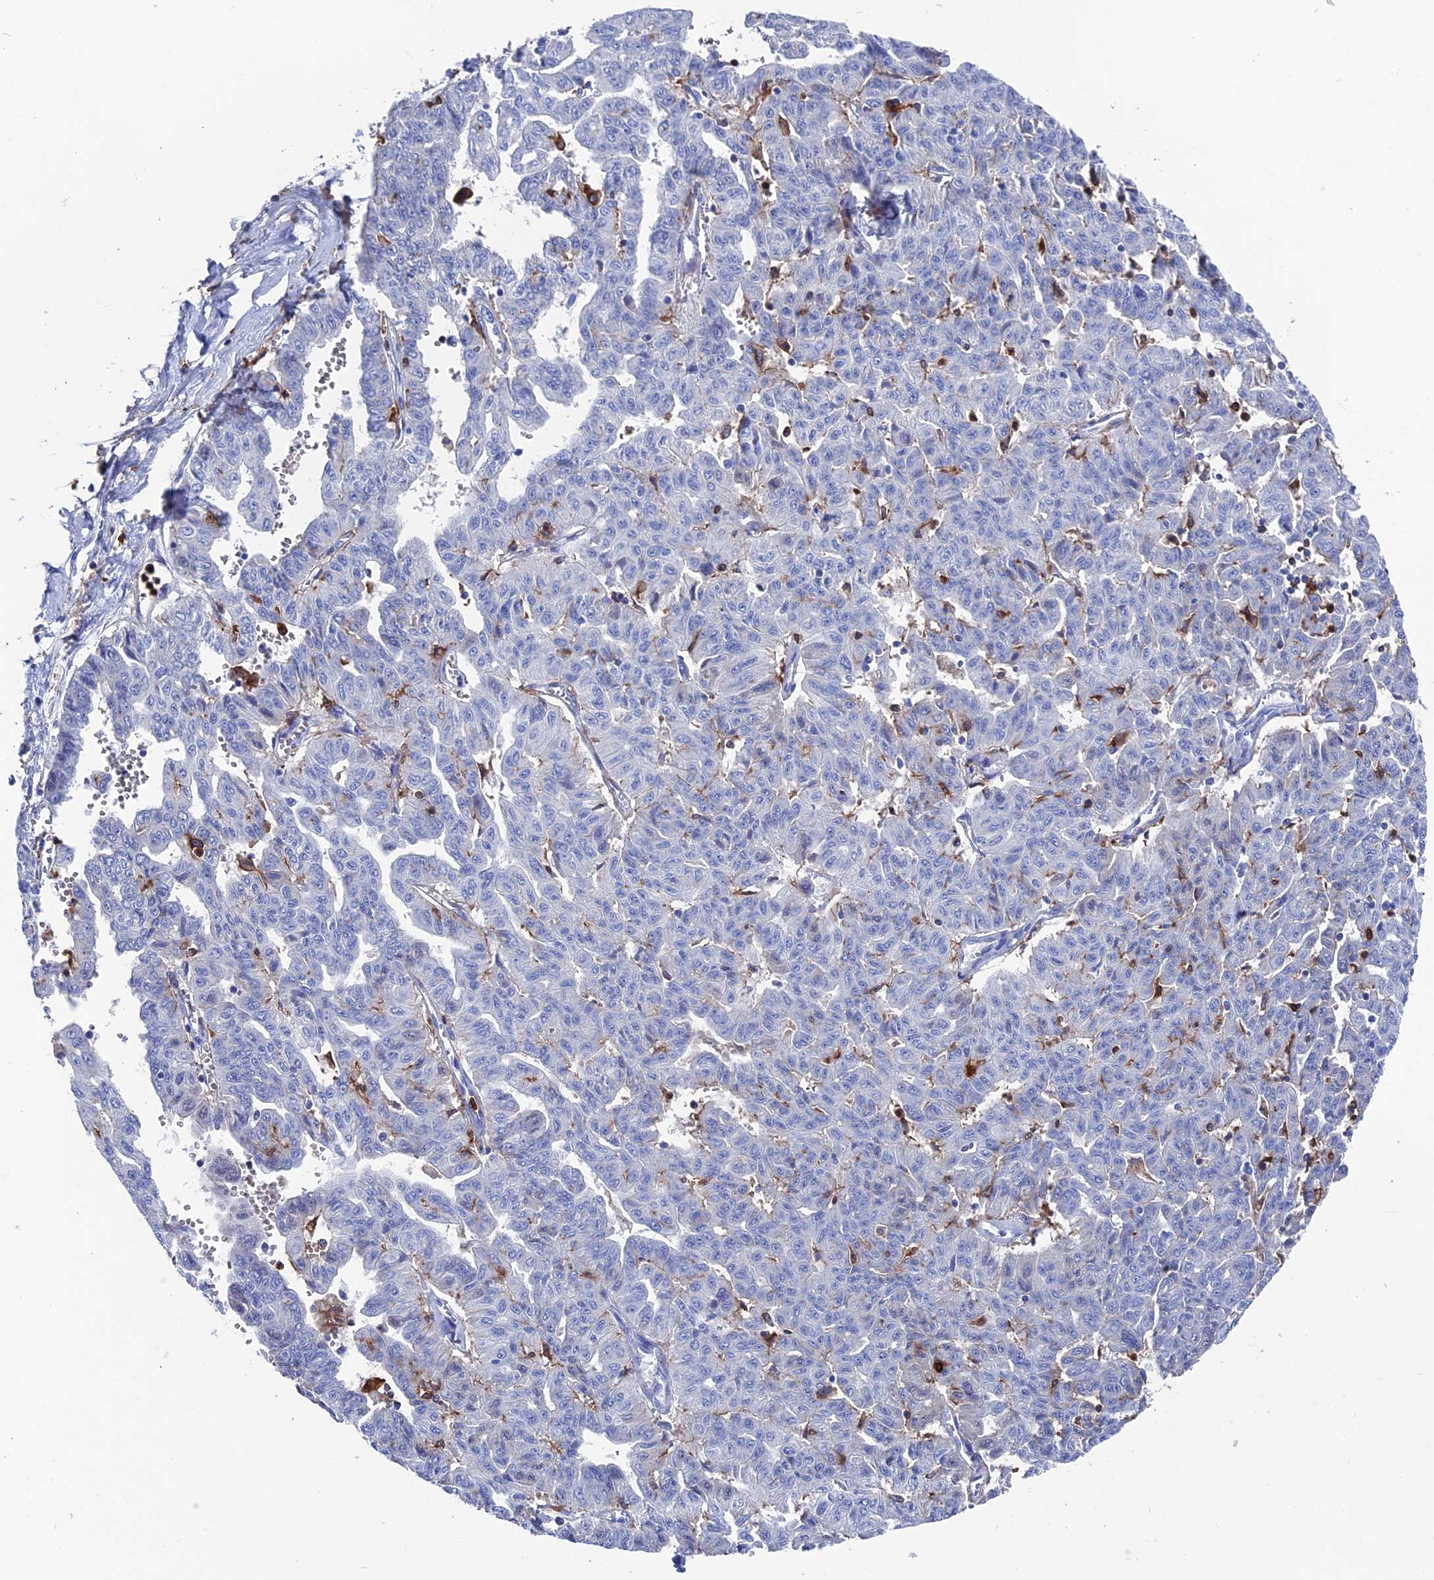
{"staining": {"intensity": "negative", "quantity": "none", "location": "none"}, "tissue": "liver cancer", "cell_type": "Tumor cells", "image_type": "cancer", "snomed": [{"axis": "morphology", "description": "Cholangiocarcinoma"}, {"axis": "topography", "description": "Liver"}], "caption": "This is an immunohistochemistry photomicrograph of cholangiocarcinoma (liver). There is no expression in tumor cells.", "gene": "TYROBP", "patient": {"sex": "female", "age": 77}}